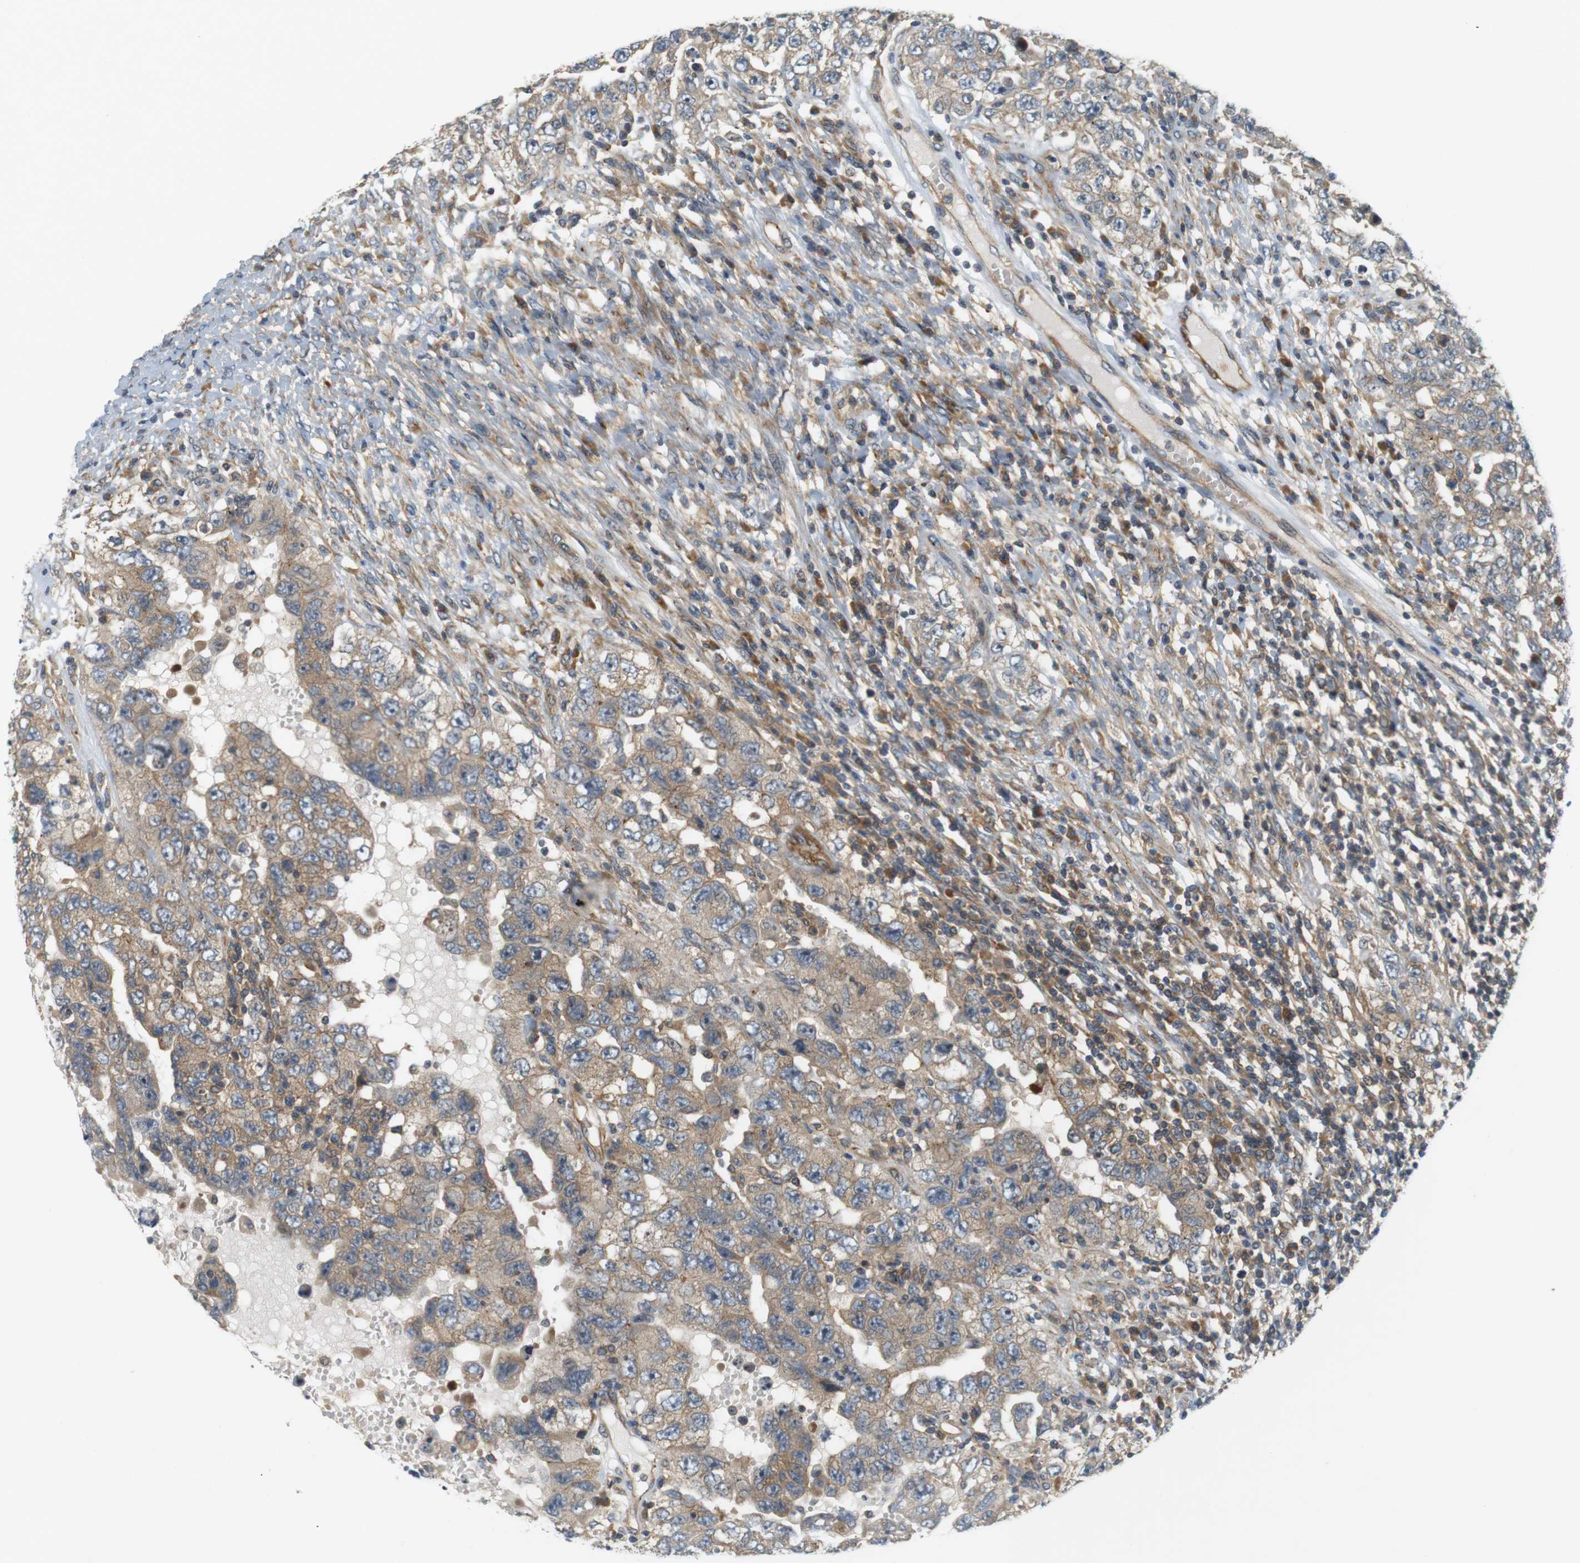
{"staining": {"intensity": "weak", "quantity": ">75%", "location": "cytoplasmic/membranous"}, "tissue": "testis cancer", "cell_type": "Tumor cells", "image_type": "cancer", "snomed": [{"axis": "morphology", "description": "Carcinoma, Embryonal, NOS"}, {"axis": "topography", "description": "Testis"}], "caption": "Testis cancer stained for a protein (brown) exhibits weak cytoplasmic/membranous positive positivity in about >75% of tumor cells.", "gene": "SH3GLB1", "patient": {"sex": "male", "age": 26}}